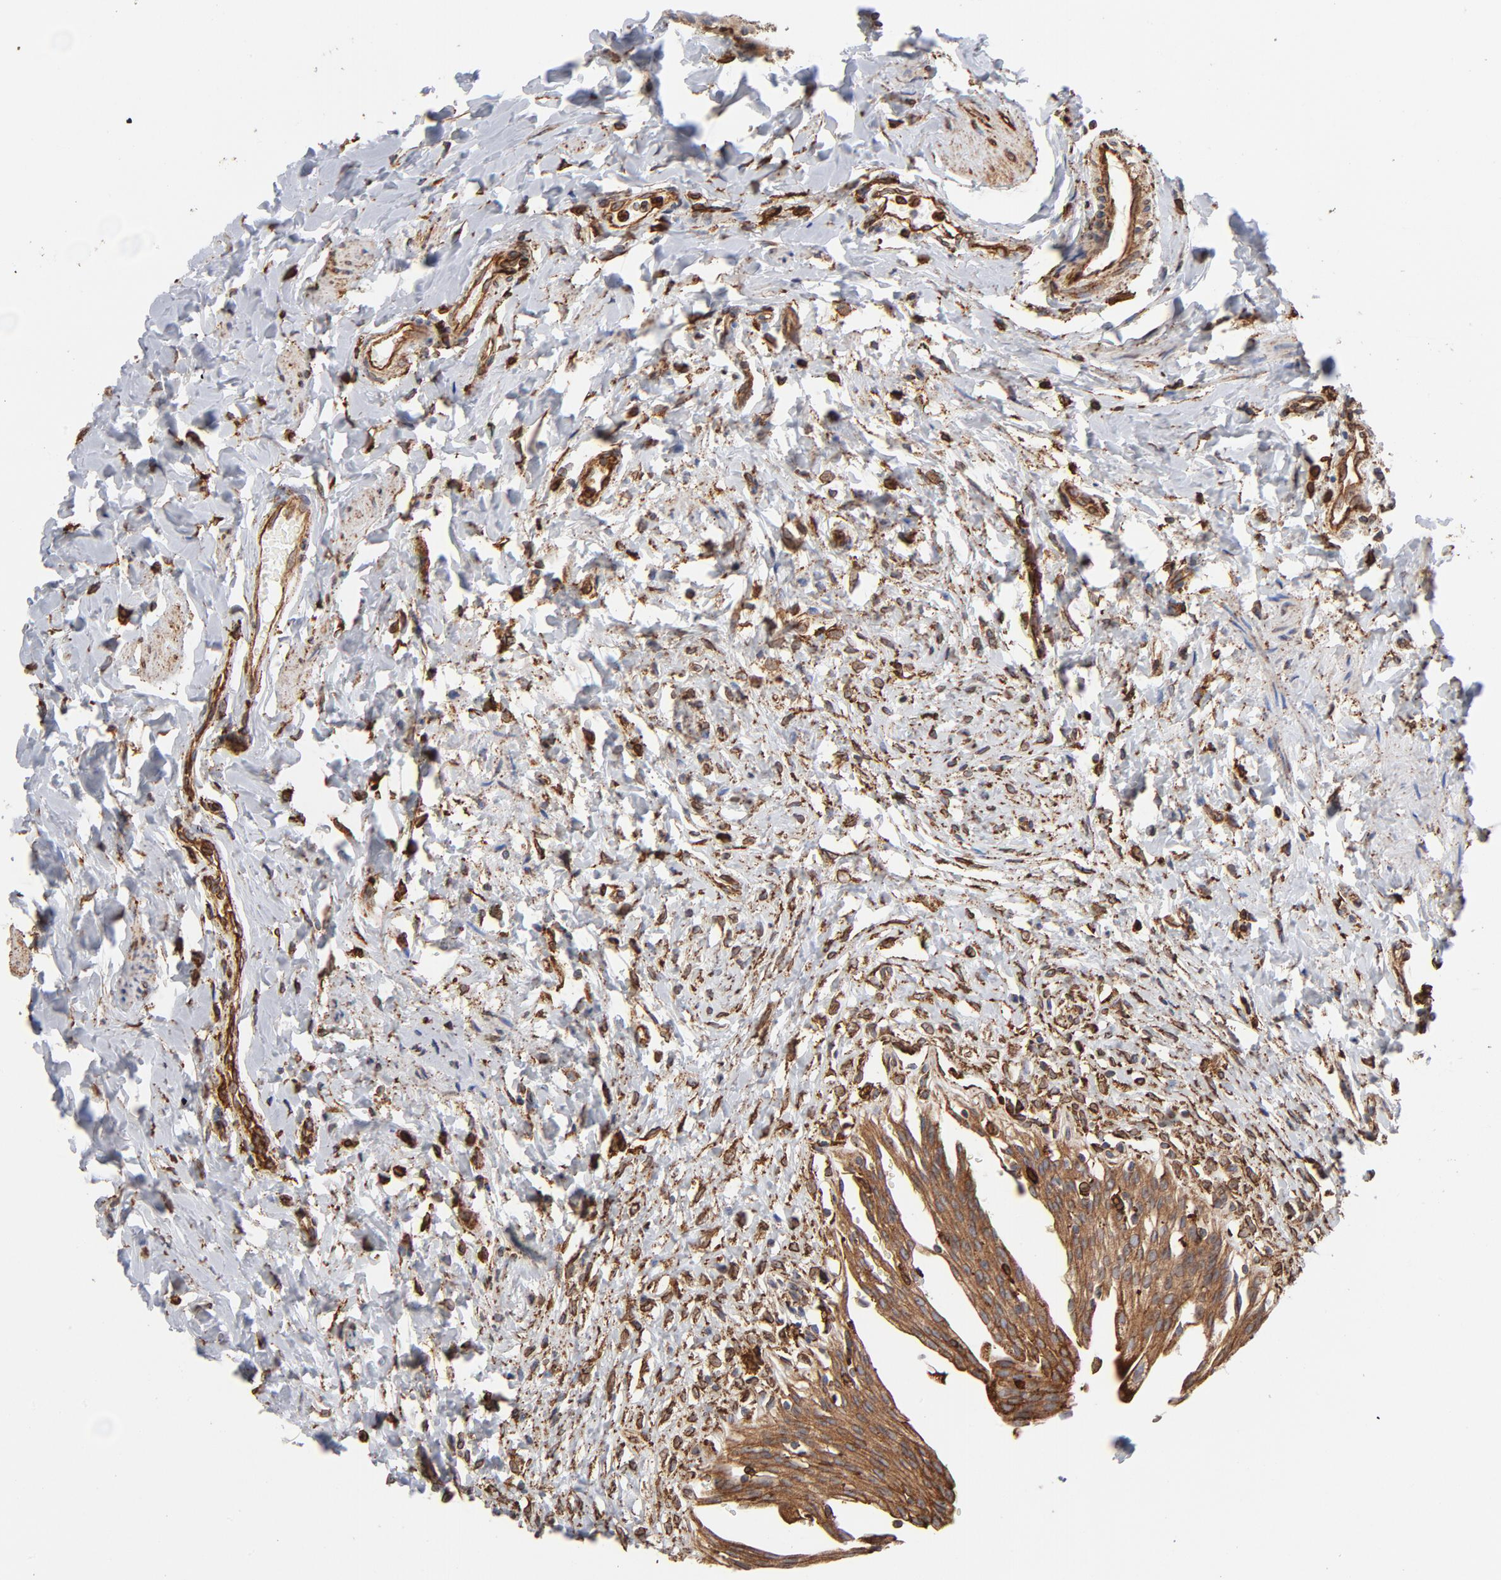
{"staining": {"intensity": "moderate", "quantity": ">75%", "location": "cytoplasmic/membranous"}, "tissue": "urinary bladder", "cell_type": "Urothelial cells", "image_type": "normal", "snomed": [{"axis": "morphology", "description": "Normal tissue, NOS"}, {"axis": "topography", "description": "Urinary bladder"}], "caption": "Urothelial cells demonstrate medium levels of moderate cytoplasmic/membranous positivity in about >75% of cells in normal urinary bladder.", "gene": "CANX", "patient": {"sex": "female", "age": 80}}